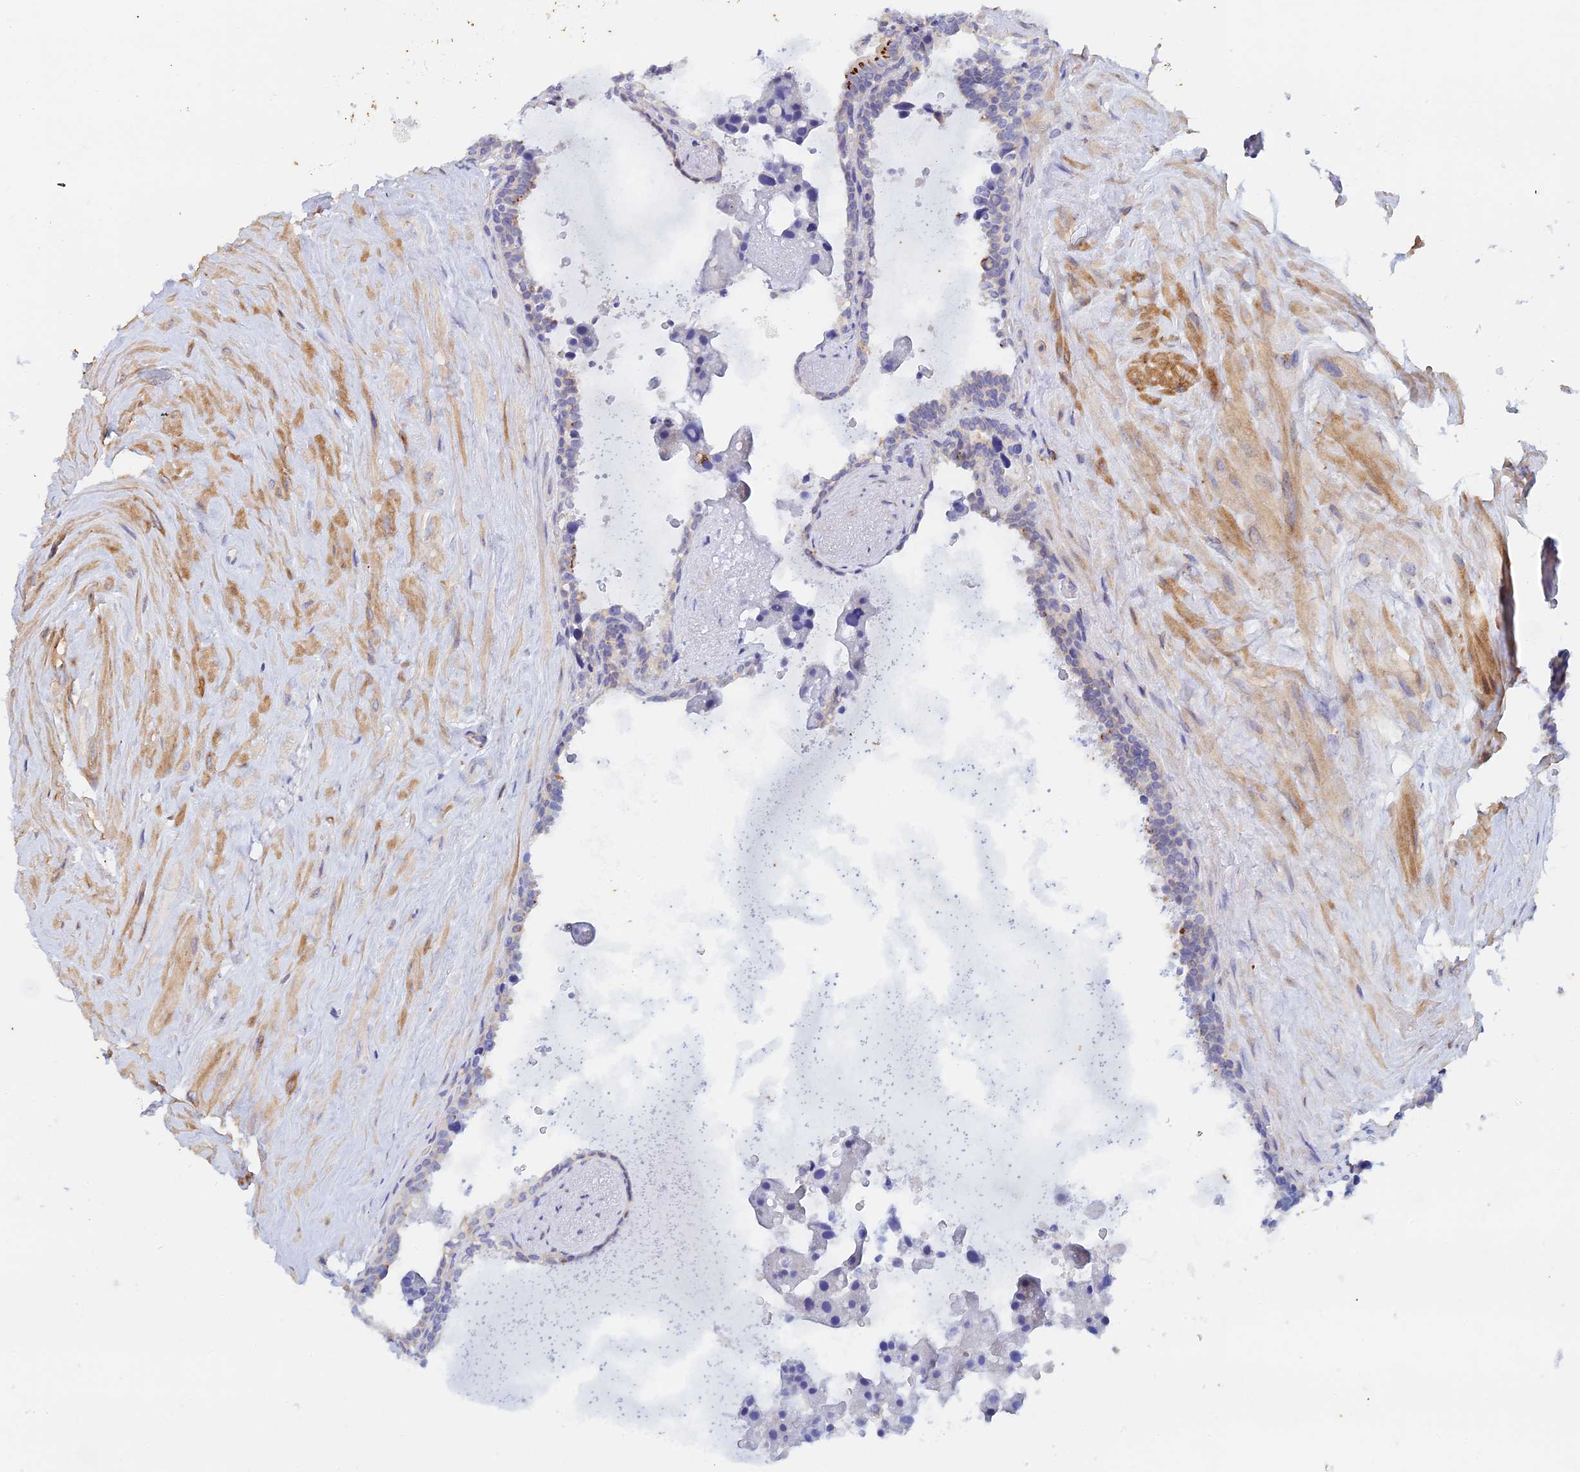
{"staining": {"intensity": "negative", "quantity": "none", "location": "none"}, "tissue": "seminal vesicle", "cell_type": "Glandular cells", "image_type": "normal", "snomed": [{"axis": "morphology", "description": "Normal tissue, NOS"}, {"axis": "topography", "description": "Seminal veicle"}], "caption": "Immunohistochemistry (IHC) histopathology image of benign seminal vesicle: human seminal vesicle stained with DAB (3,3'-diaminobenzidine) exhibits no significant protein positivity in glandular cells.", "gene": "SLC24A3", "patient": {"sex": "male", "age": 68}}